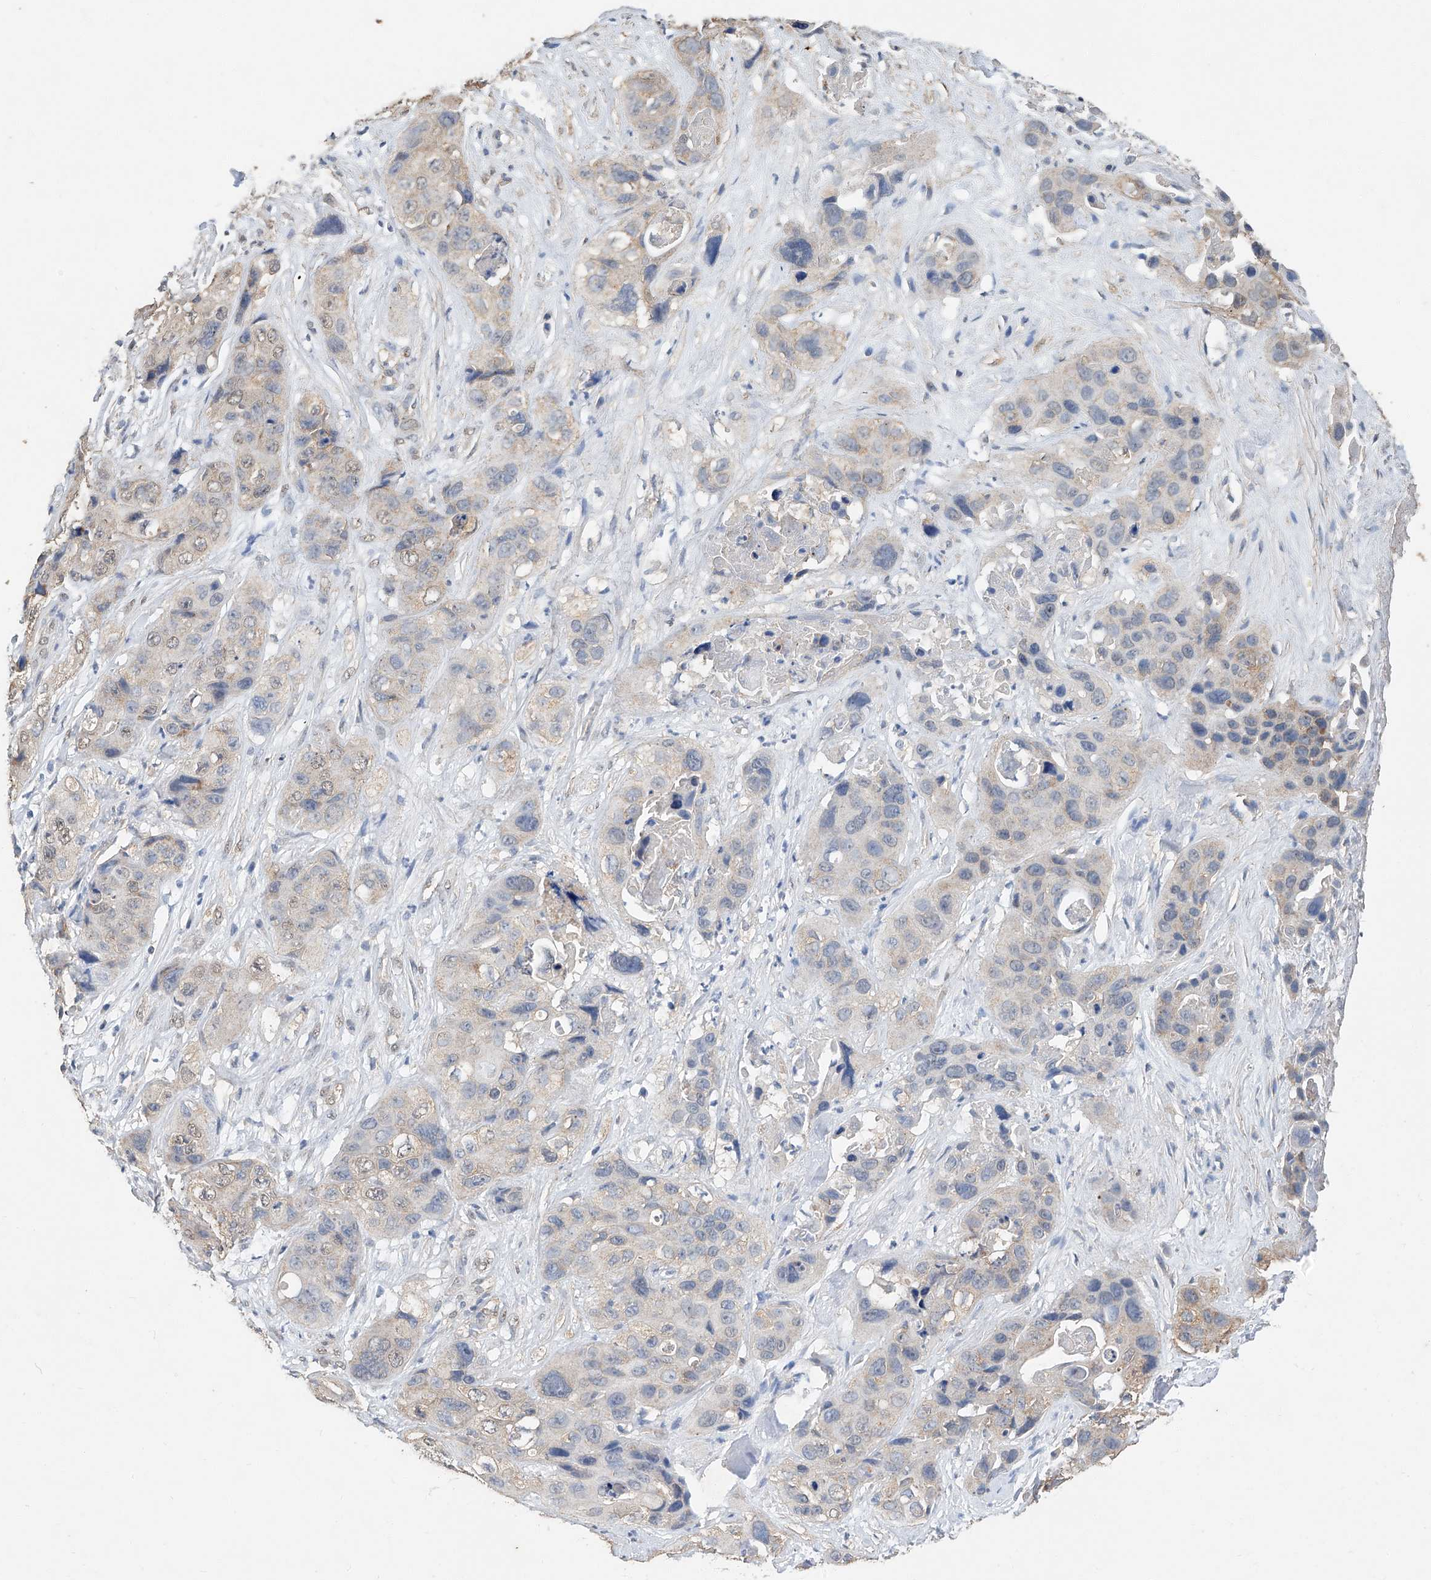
{"staining": {"intensity": "weak", "quantity": "25%-75%", "location": "cytoplasmic/membranous"}, "tissue": "liver cancer", "cell_type": "Tumor cells", "image_type": "cancer", "snomed": [{"axis": "morphology", "description": "Cholangiocarcinoma"}, {"axis": "topography", "description": "Liver"}], "caption": "Immunohistochemical staining of liver cancer (cholangiocarcinoma) exhibits low levels of weak cytoplasmic/membranous protein expression in approximately 25%-75% of tumor cells. The protein is shown in brown color, while the nuclei are stained blue.", "gene": "CERS4", "patient": {"sex": "female", "age": 61}}